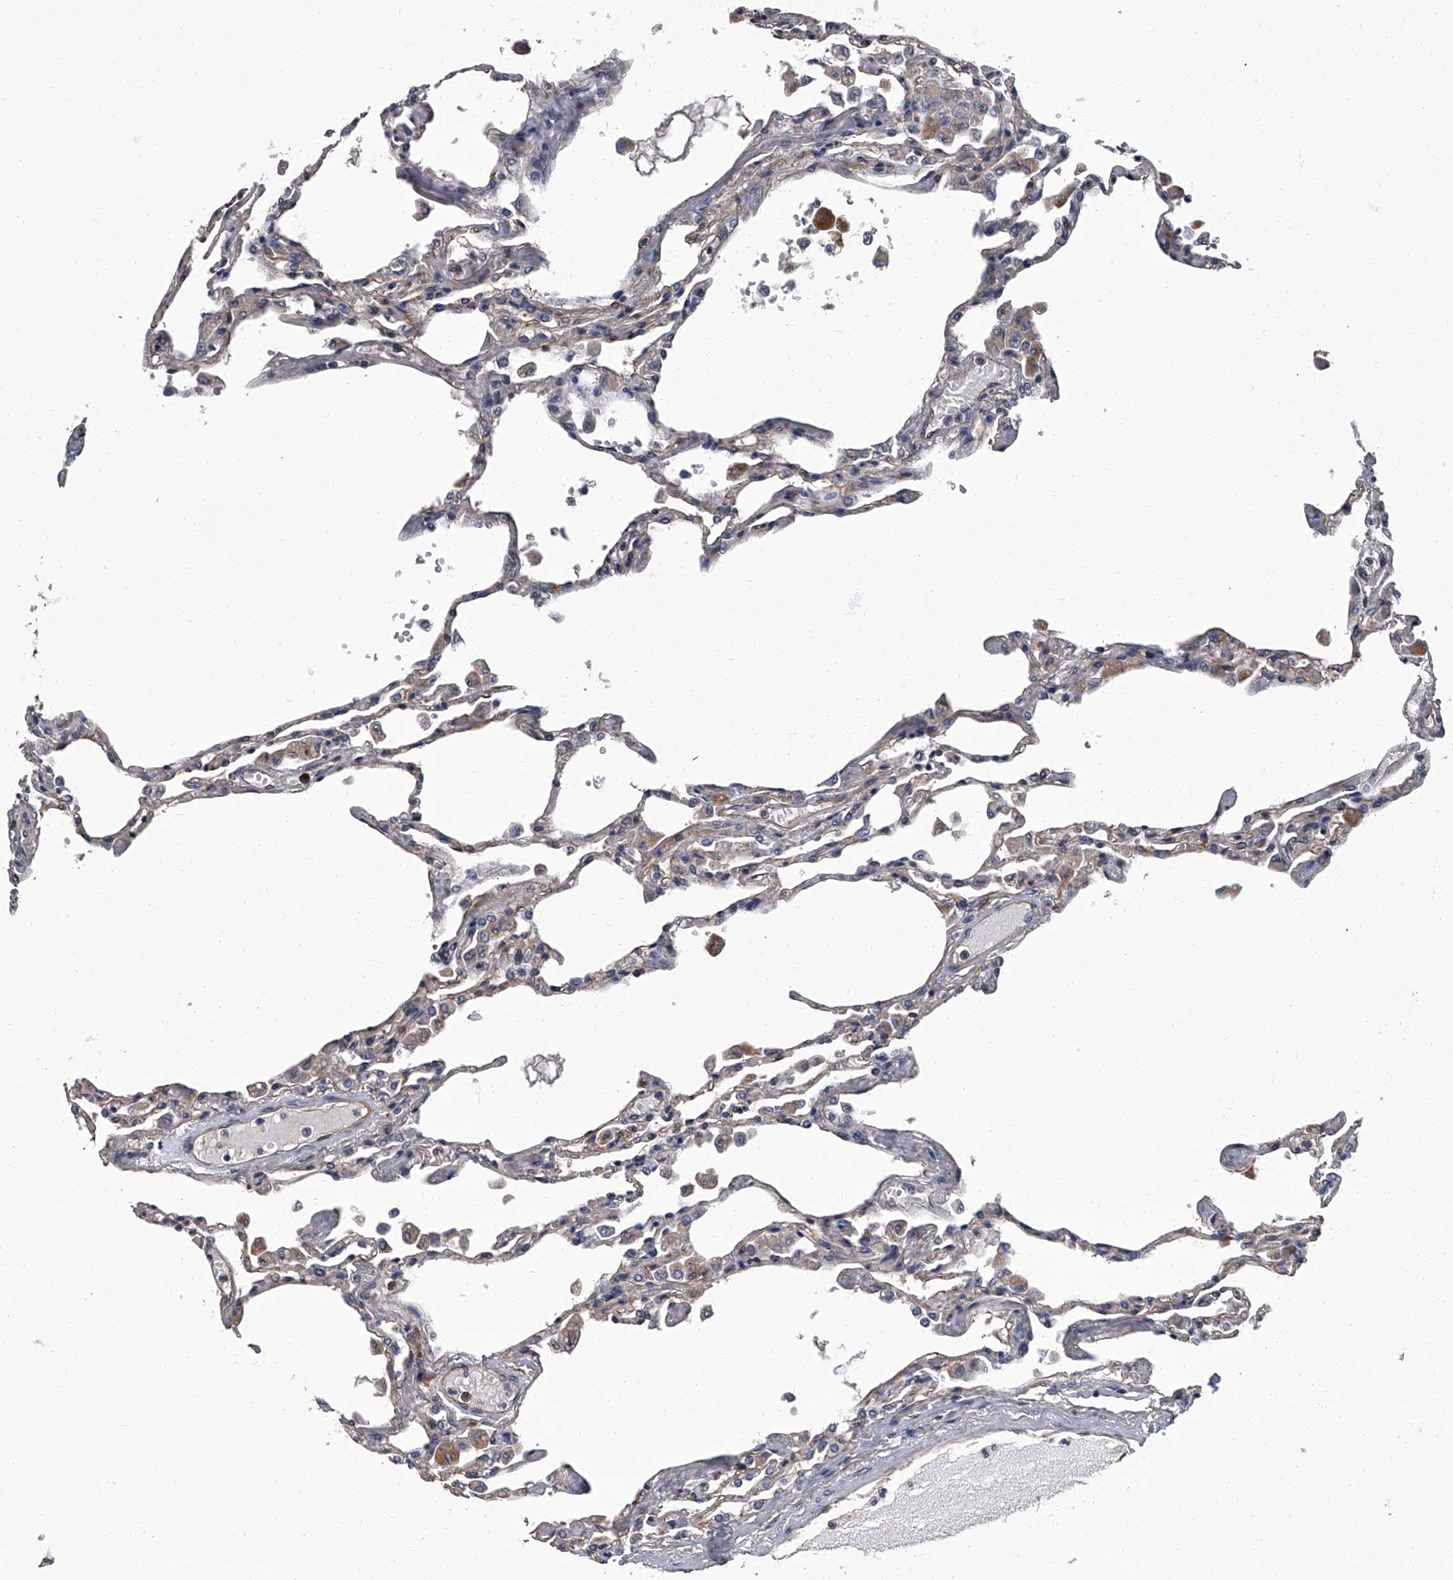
{"staining": {"intensity": "weak", "quantity": "25%-75%", "location": "cytoplasmic/membranous"}, "tissue": "lung", "cell_type": "Alveolar cells", "image_type": "normal", "snomed": [{"axis": "morphology", "description": "Normal tissue, NOS"}, {"axis": "topography", "description": "Bronchus"}, {"axis": "topography", "description": "Lung"}], "caption": "Human lung stained for a protein (brown) reveals weak cytoplasmic/membranous positive staining in approximately 25%-75% of alveolar cells.", "gene": "SIRT4", "patient": {"sex": "female", "age": 49}}